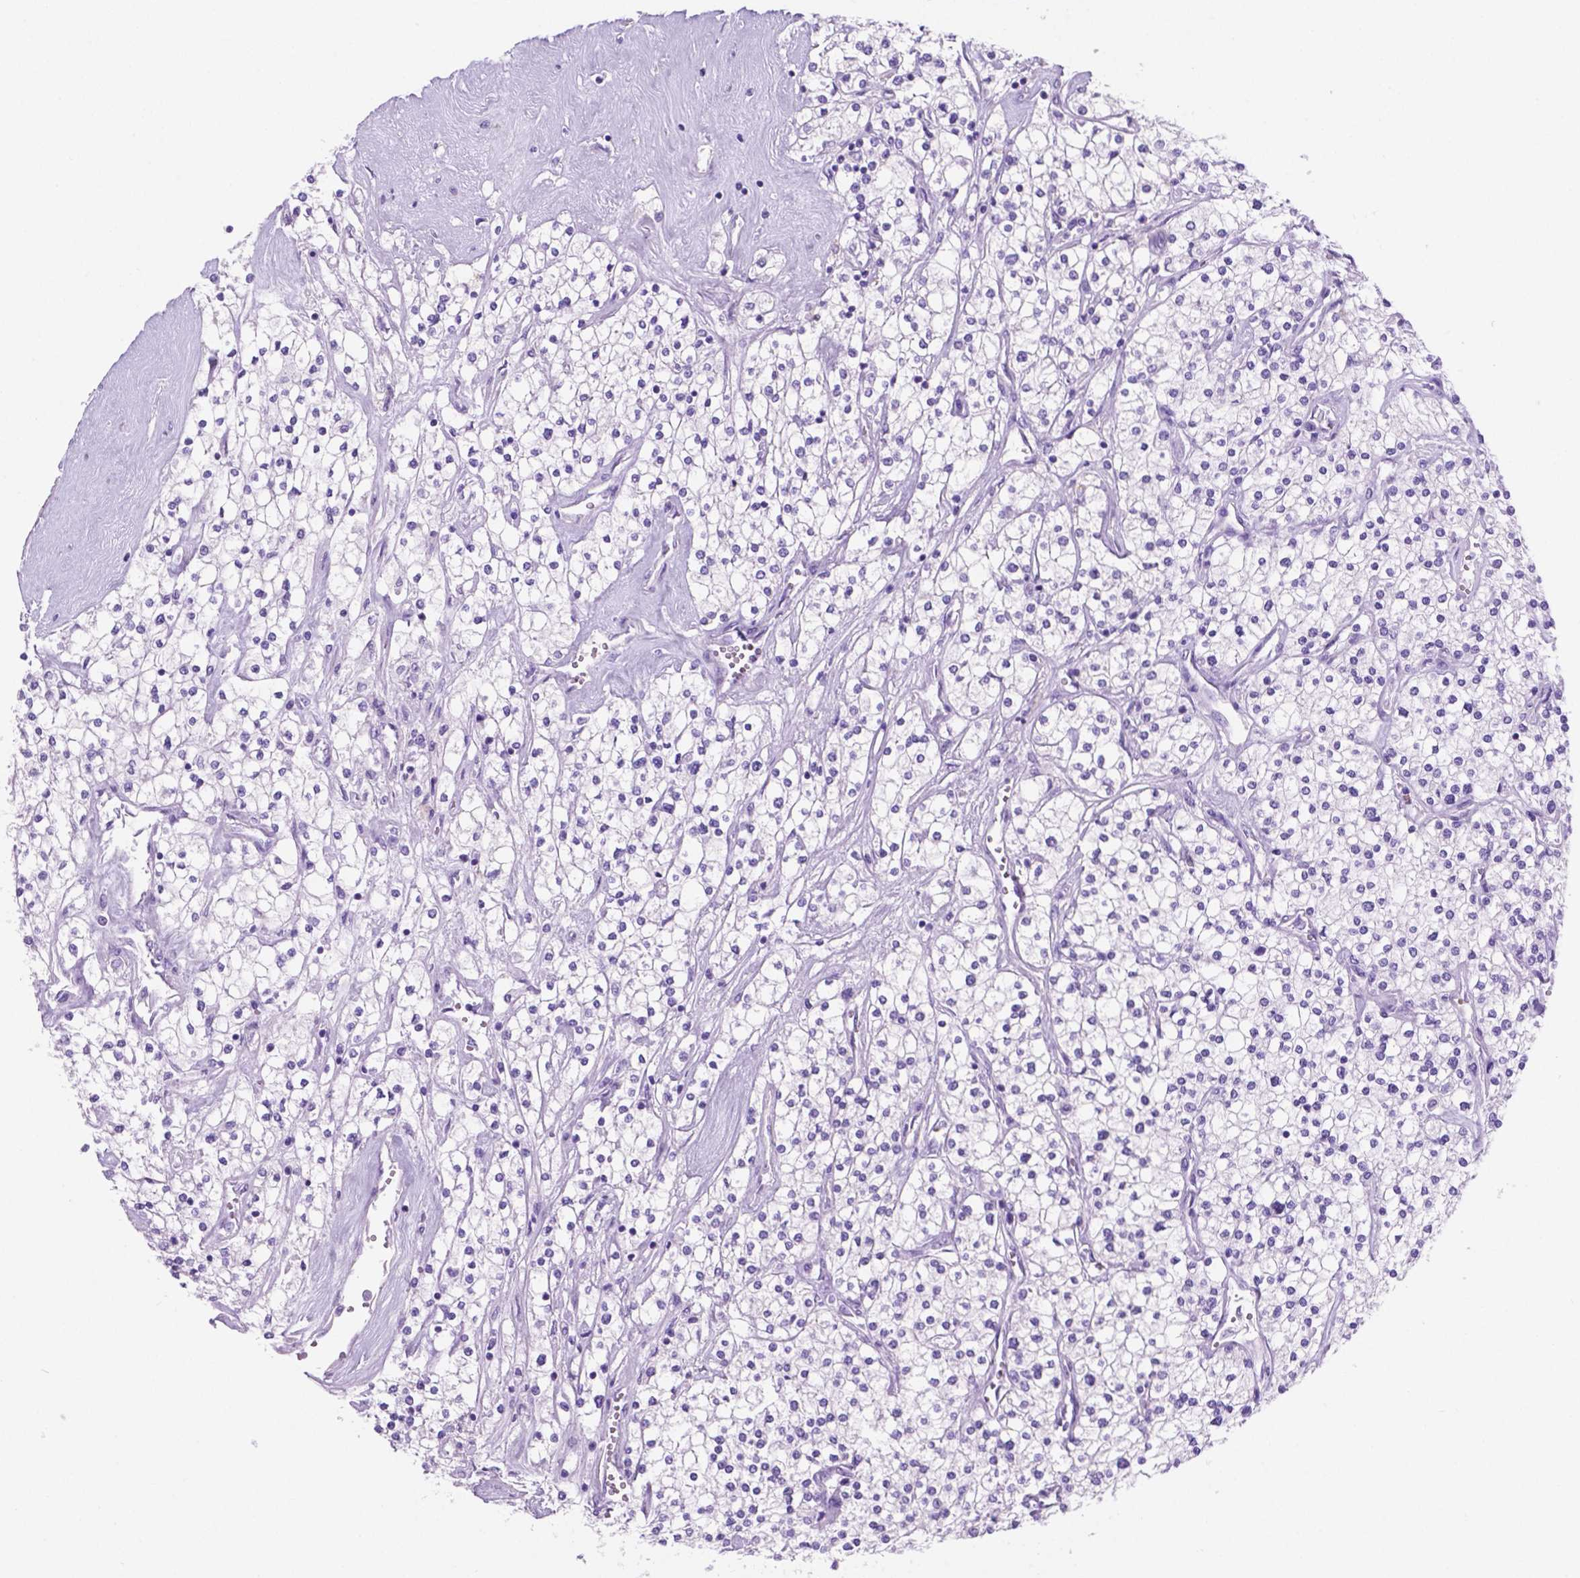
{"staining": {"intensity": "negative", "quantity": "none", "location": "none"}, "tissue": "renal cancer", "cell_type": "Tumor cells", "image_type": "cancer", "snomed": [{"axis": "morphology", "description": "Adenocarcinoma, NOS"}, {"axis": "topography", "description": "Kidney"}], "caption": "Tumor cells are negative for brown protein staining in adenocarcinoma (renal).", "gene": "GRIN2B", "patient": {"sex": "male", "age": 80}}